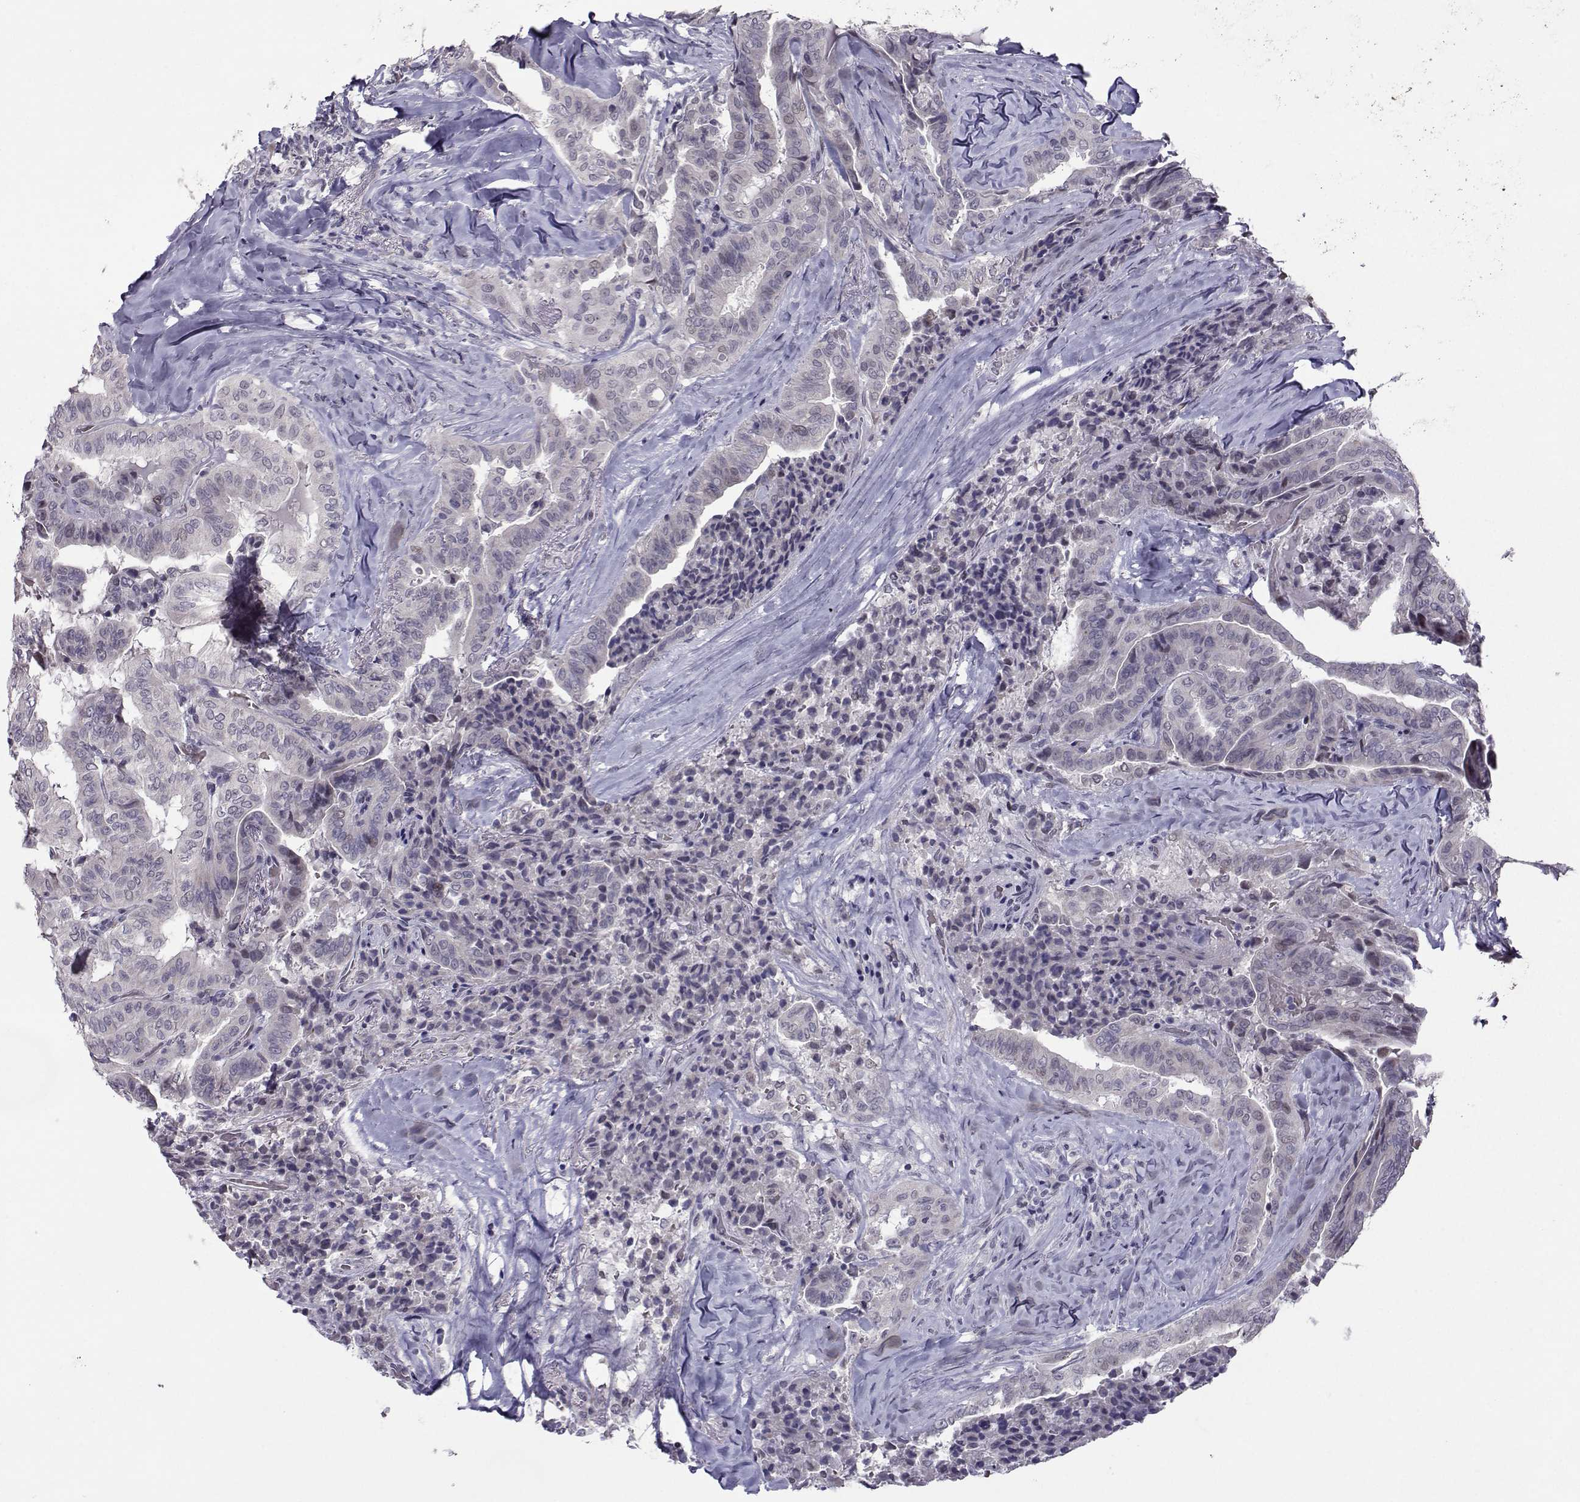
{"staining": {"intensity": "negative", "quantity": "none", "location": "none"}, "tissue": "thyroid cancer", "cell_type": "Tumor cells", "image_type": "cancer", "snomed": [{"axis": "morphology", "description": "Papillary adenocarcinoma, NOS"}, {"axis": "topography", "description": "Thyroid gland"}], "caption": "The IHC image has no significant expression in tumor cells of thyroid cancer (papillary adenocarcinoma) tissue.", "gene": "LIN28A", "patient": {"sex": "female", "age": 68}}